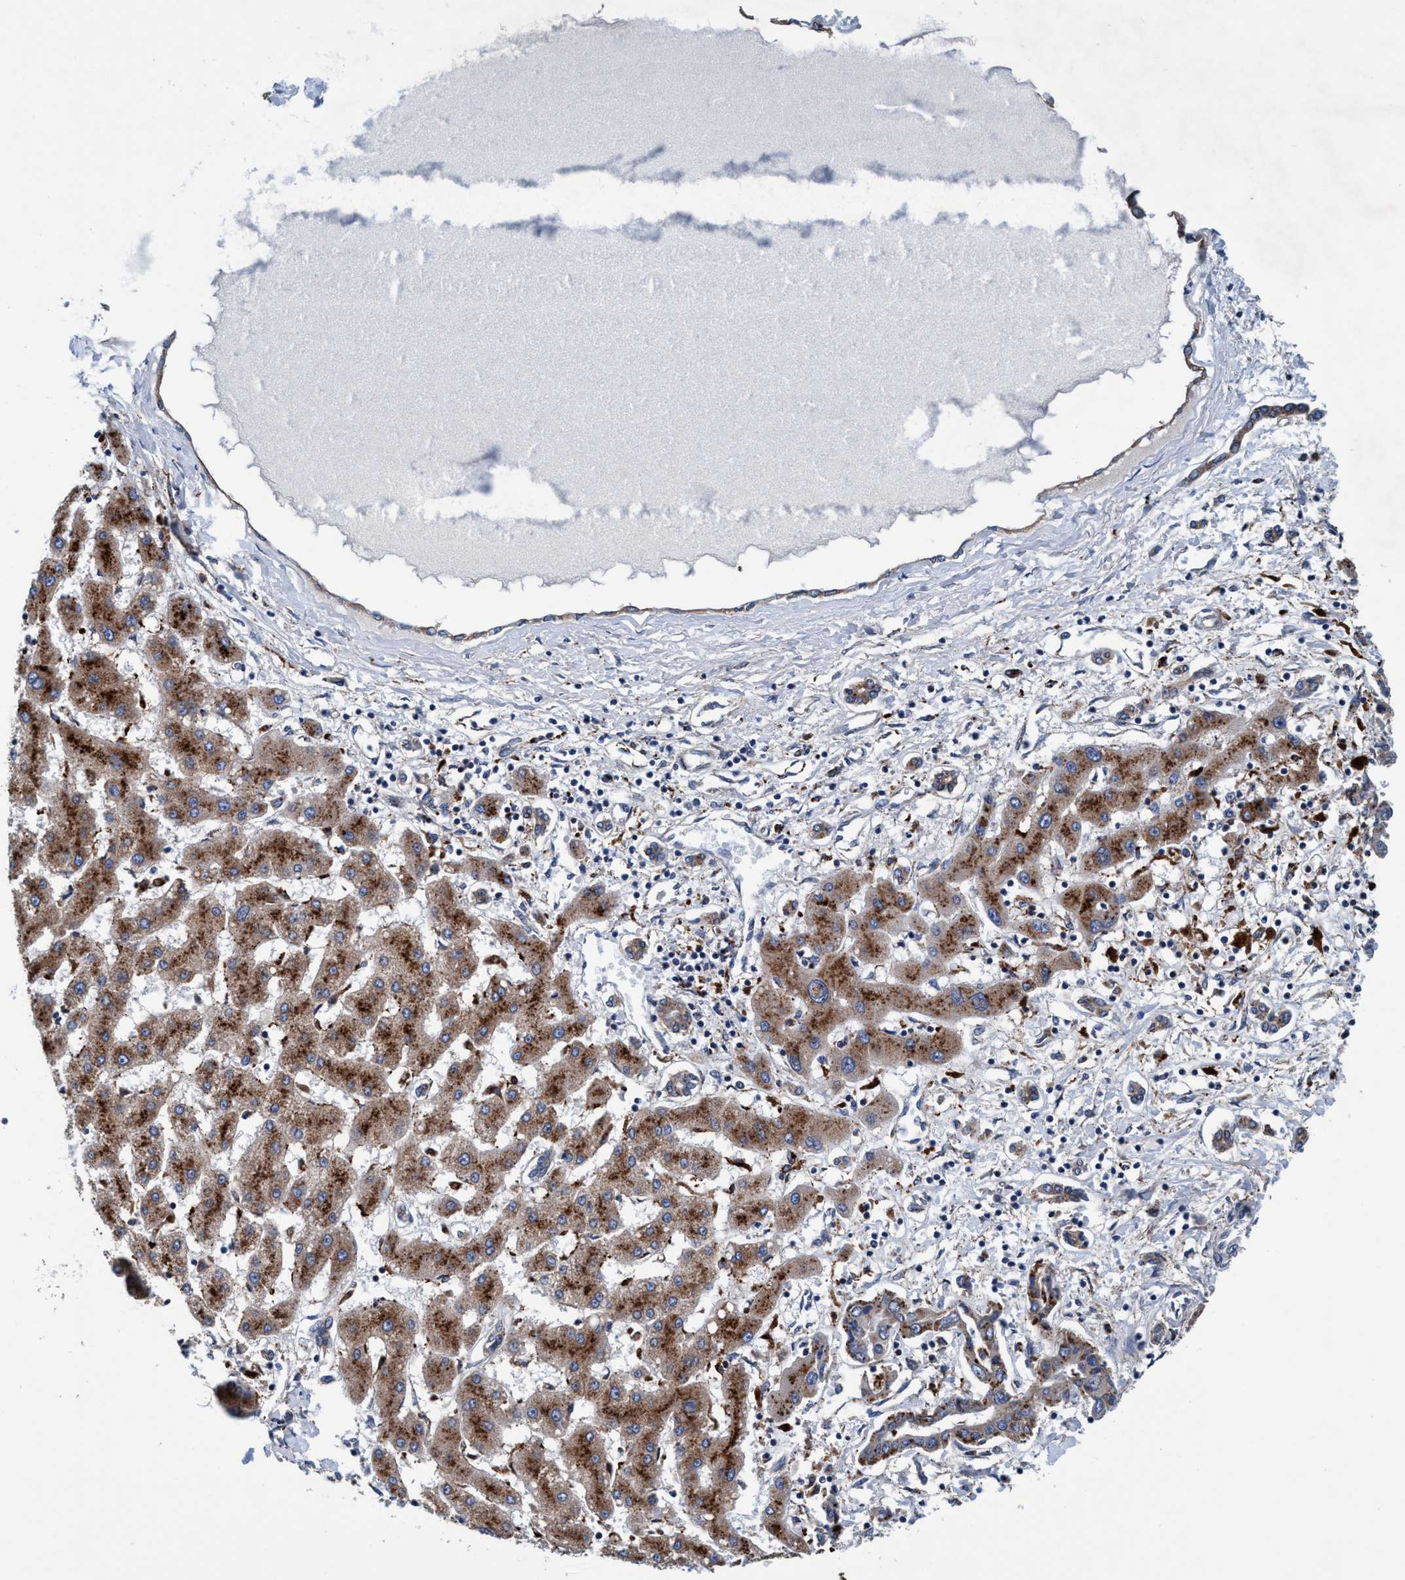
{"staining": {"intensity": "moderate", "quantity": ">75%", "location": "cytoplasmic/membranous"}, "tissue": "liver cancer", "cell_type": "Tumor cells", "image_type": "cancer", "snomed": [{"axis": "morphology", "description": "Cholangiocarcinoma"}, {"axis": "topography", "description": "Liver"}], "caption": "Liver cancer stained for a protein demonstrates moderate cytoplasmic/membranous positivity in tumor cells.", "gene": "ENDOG", "patient": {"sex": "male", "age": 59}}